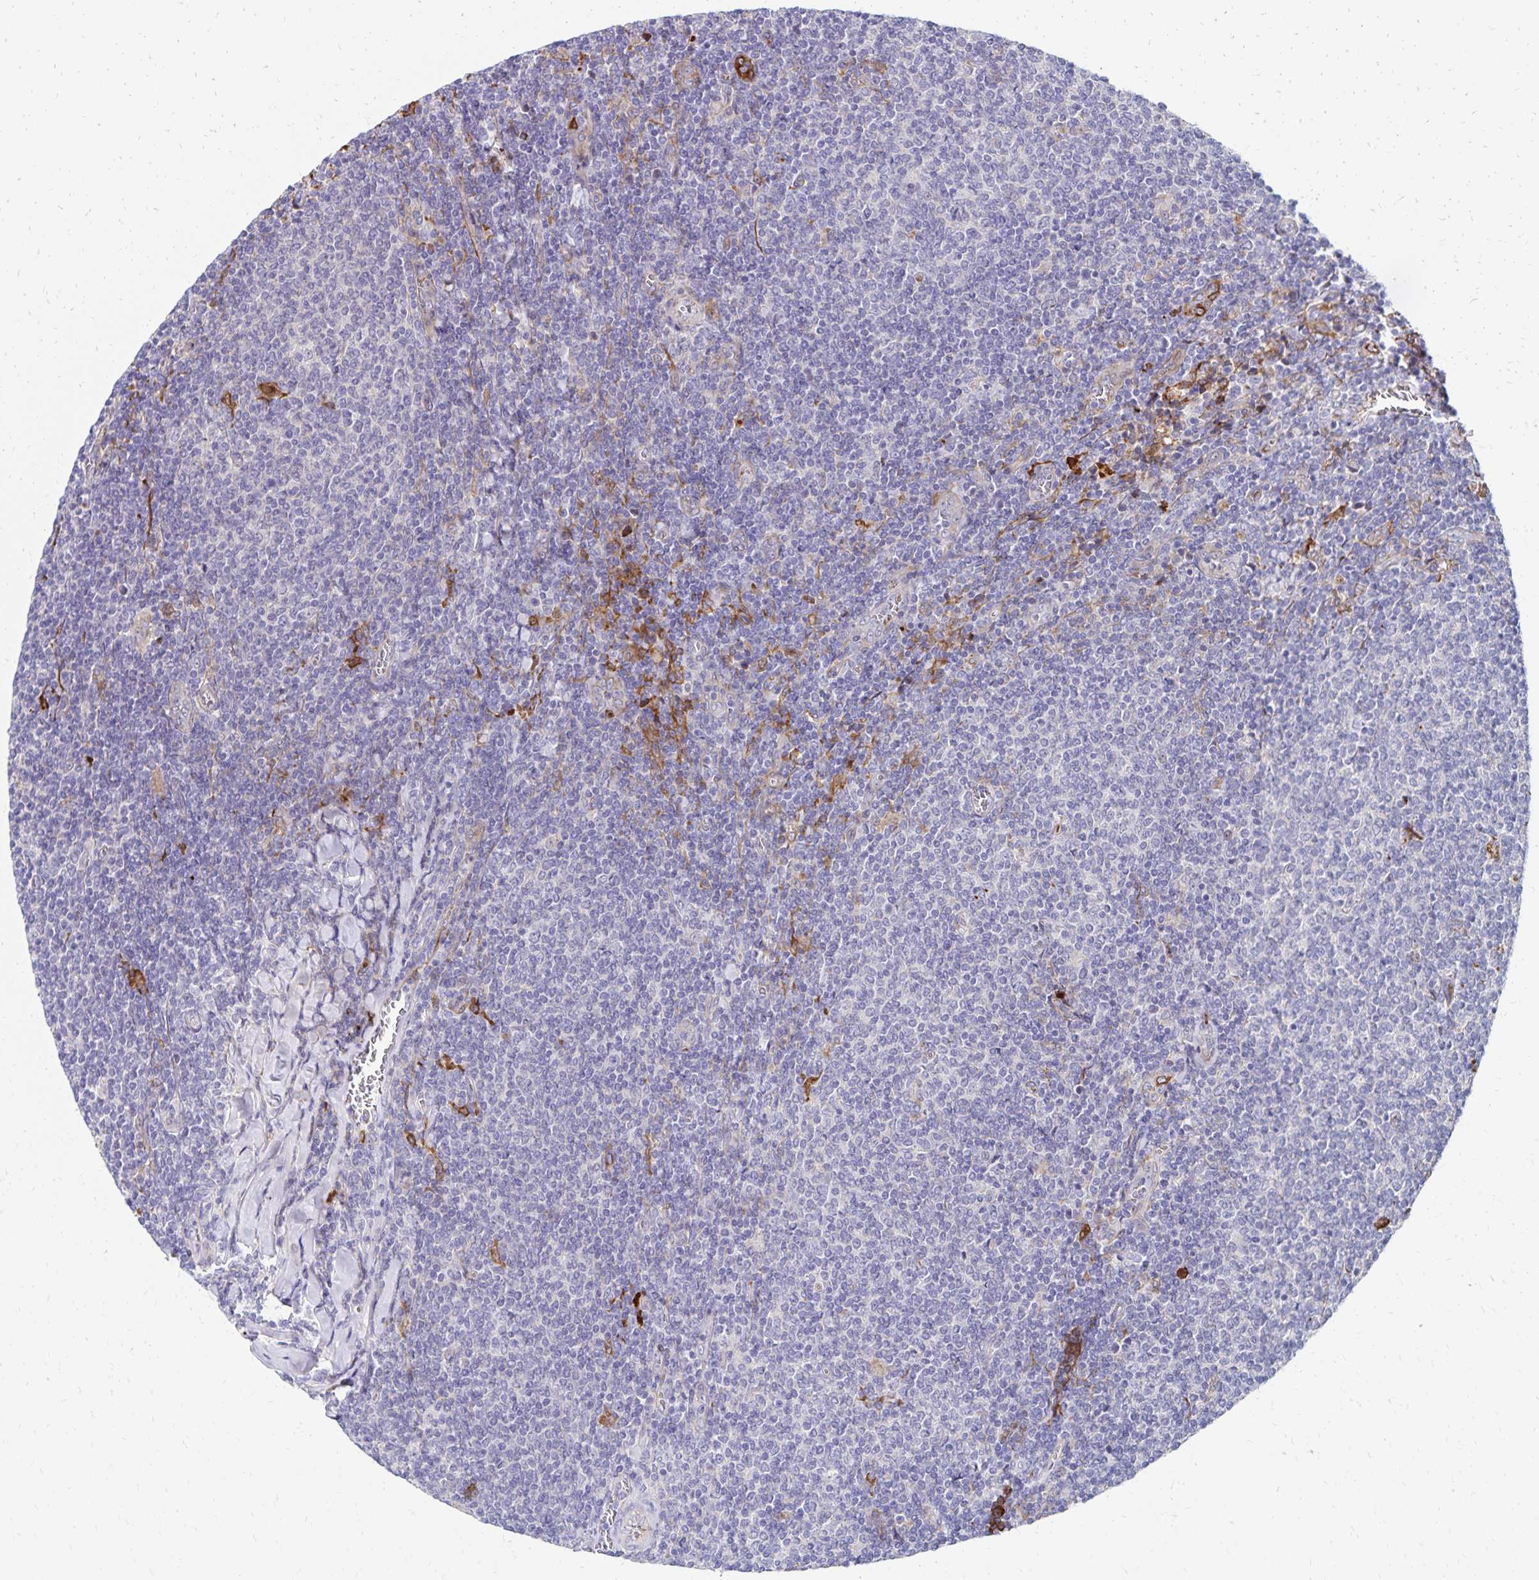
{"staining": {"intensity": "negative", "quantity": "none", "location": "none"}, "tissue": "lymphoma", "cell_type": "Tumor cells", "image_type": "cancer", "snomed": [{"axis": "morphology", "description": "Malignant lymphoma, non-Hodgkin's type, Low grade"}, {"axis": "topography", "description": "Lymph node"}], "caption": "Tumor cells show no significant positivity in low-grade malignant lymphoma, non-Hodgkin's type. (DAB (3,3'-diaminobenzidine) IHC, high magnification).", "gene": "NECAP1", "patient": {"sex": "male", "age": 52}}